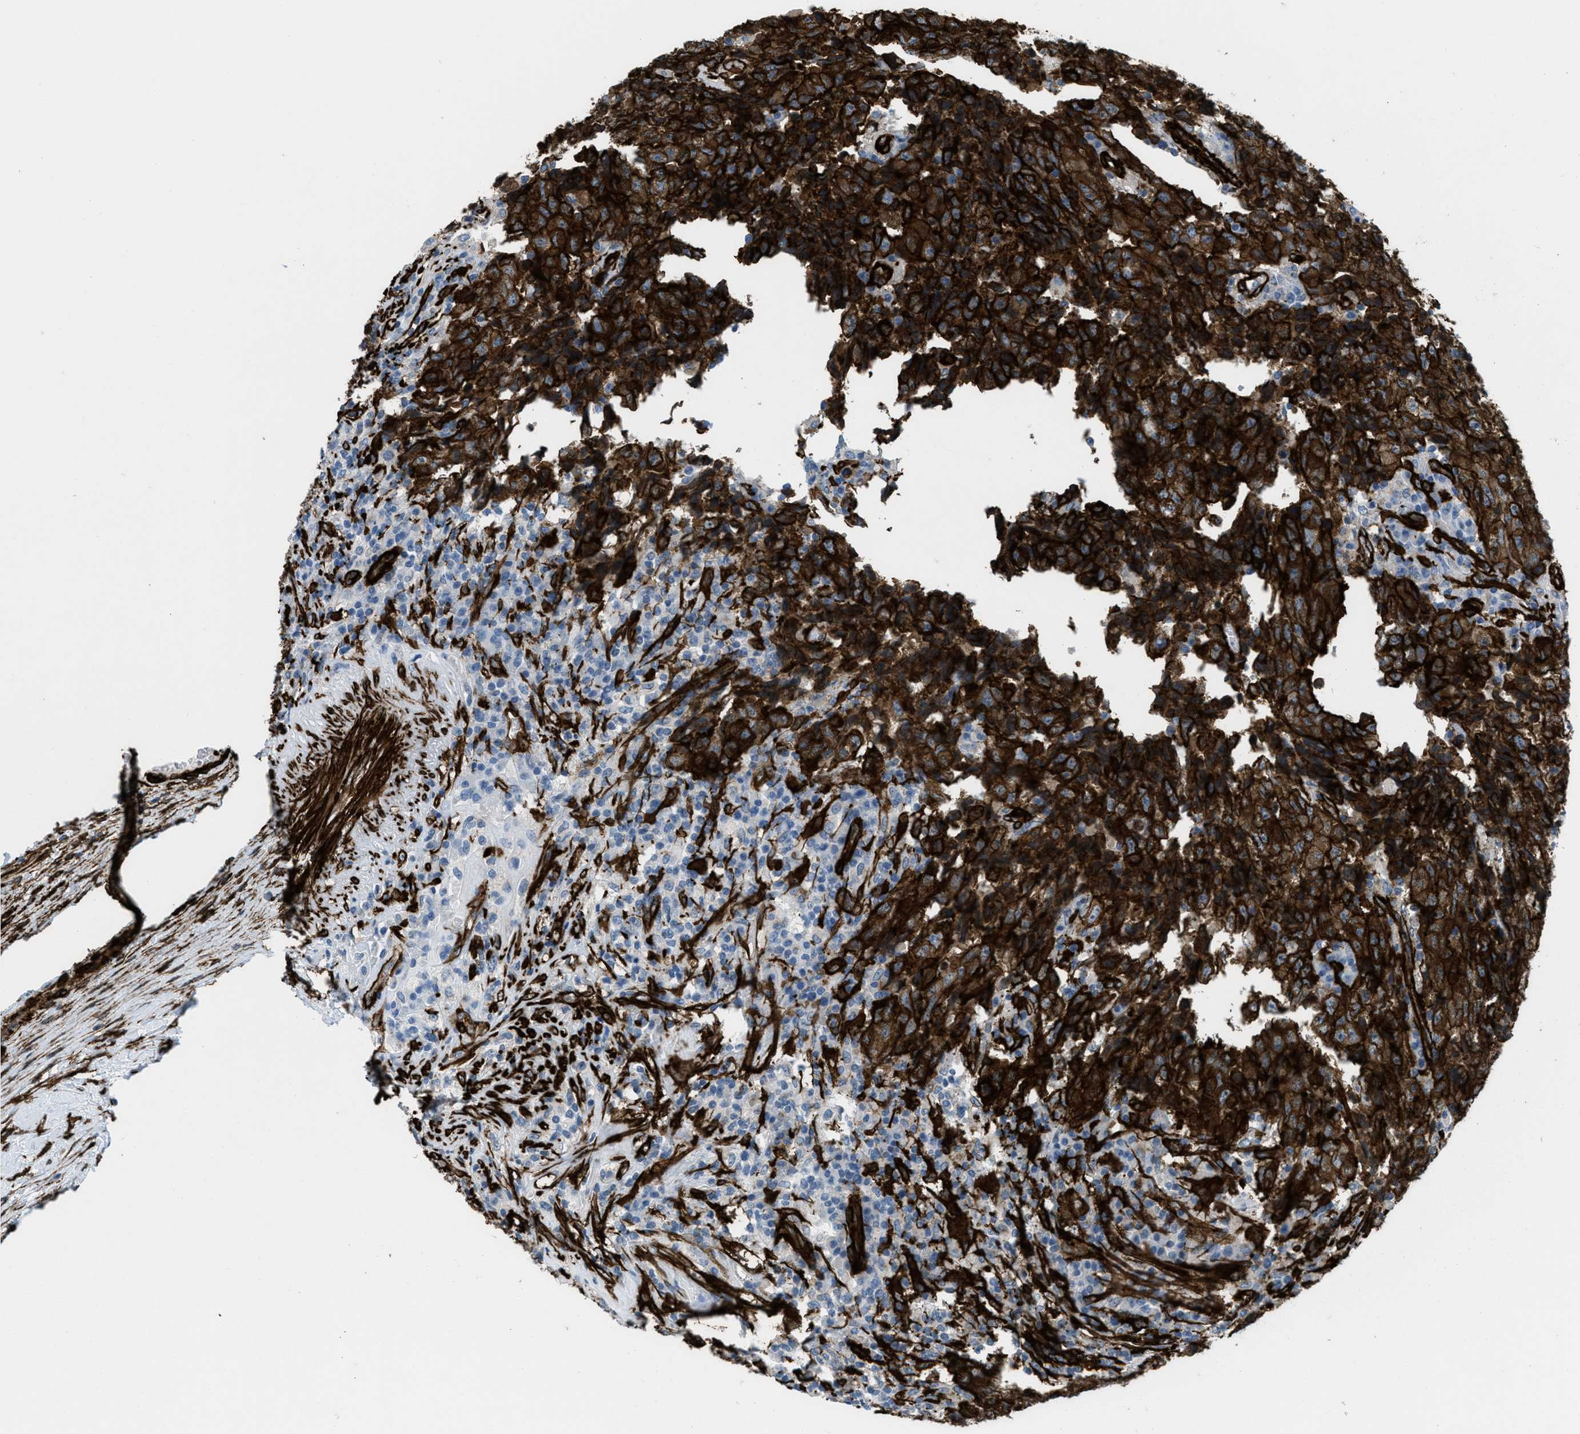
{"staining": {"intensity": "strong", "quantity": ">75%", "location": "cytoplasmic/membranous"}, "tissue": "testis cancer", "cell_type": "Tumor cells", "image_type": "cancer", "snomed": [{"axis": "morphology", "description": "Necrosis, NOS"}, {"axis": "morphology", "description": "Carcinoma, Embryonal, NOS"}, {"axis": "topography", "description": "Testis"}], "caption": "This histopathology image displays IHC staining of human testis cancer, with high strong cytoplasmic/membranous expression in about >75% of tumor cells.", "gene": "CALD1", "patient": {"sex": "male", "age": 19}}